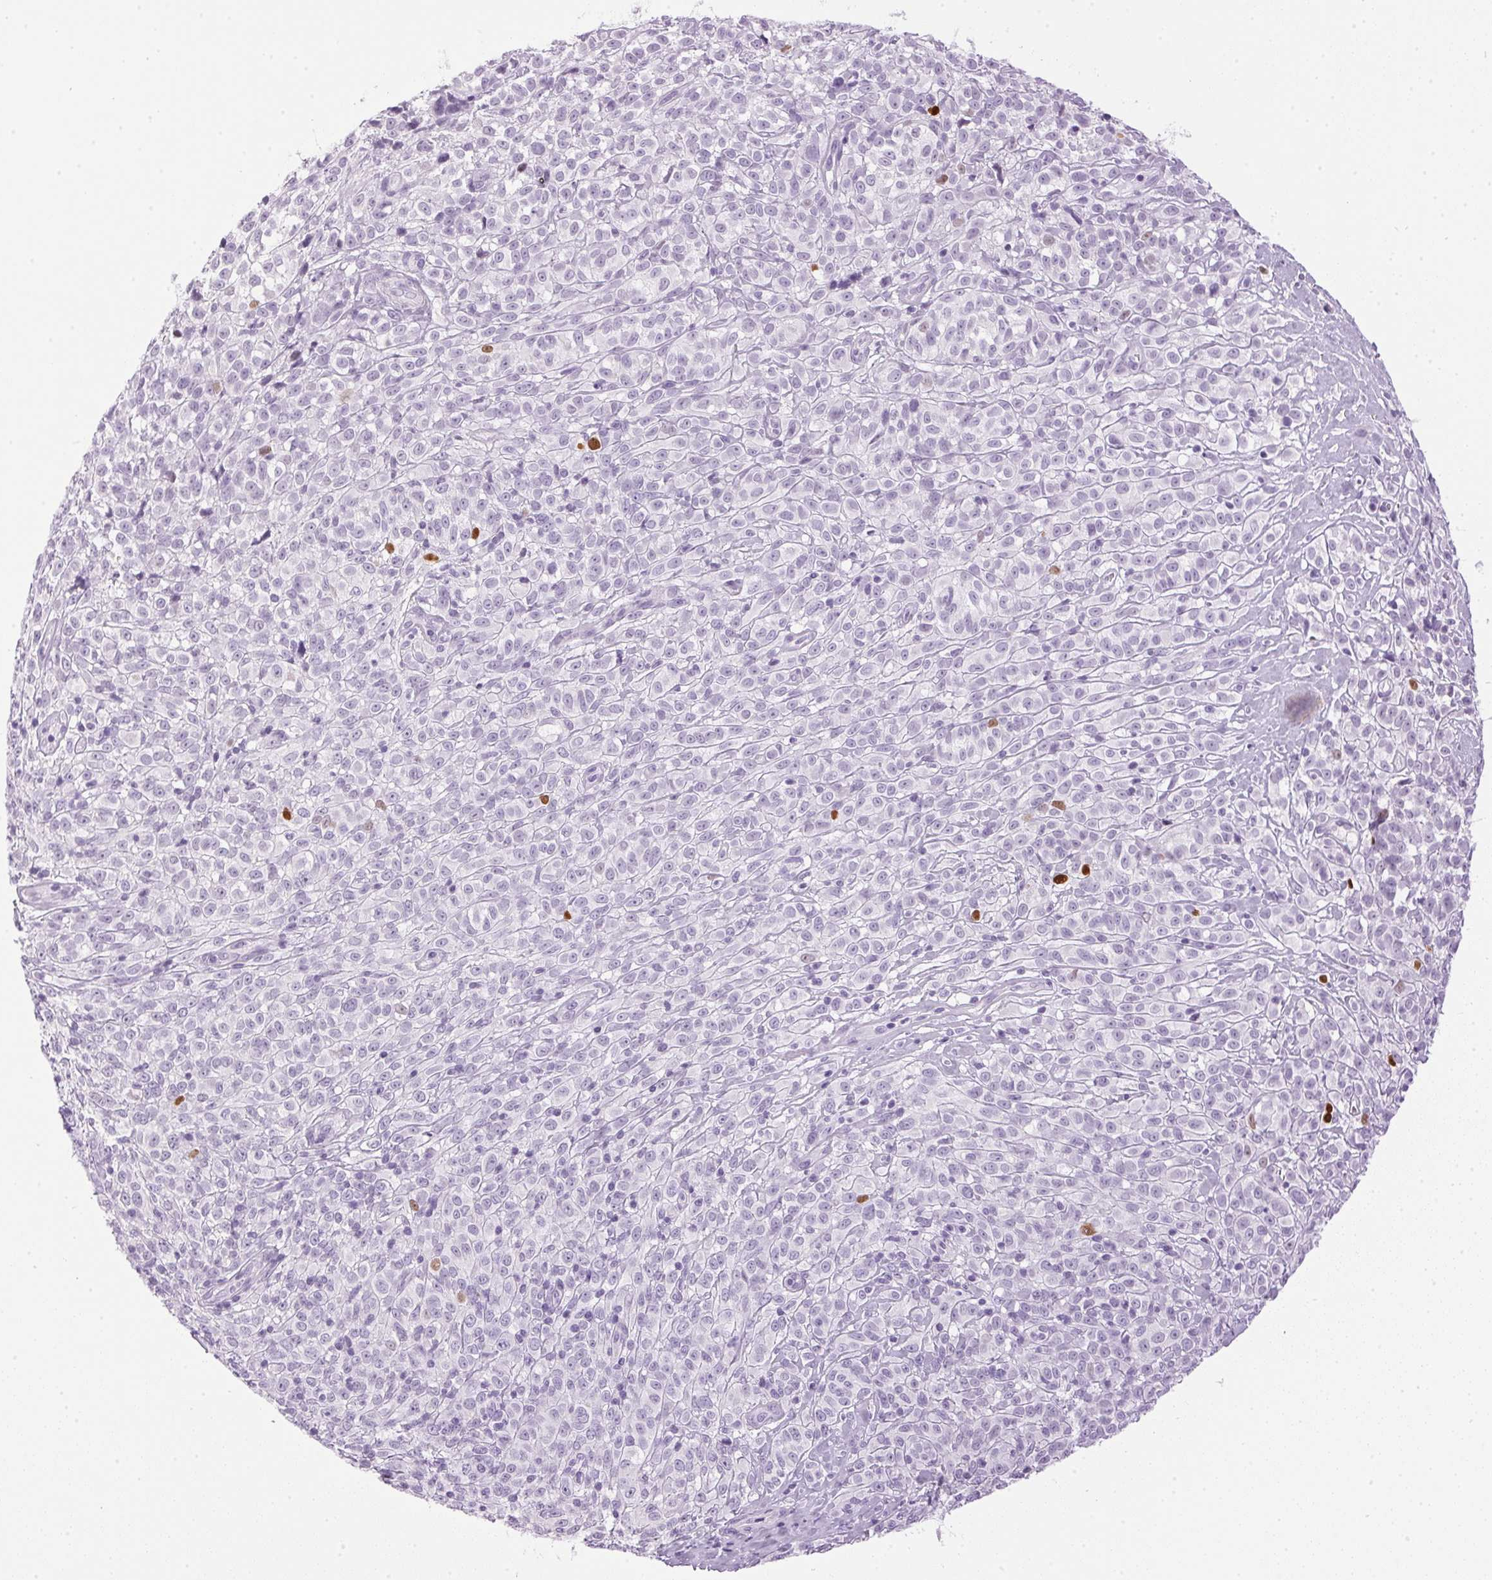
{"staining": {"intensity": "negative", "quantity": "none", "location": "none"}, "tissue": "melanoma", "cell_type": "Tumor cells", "image_type": "cancer", "snomed": [{"axis": "morphology", "description": "Malignant melanoma, NOS"}, {"axis": "topography", "description": "Skin"}], "caption": "Immunohistochemistry image of malignant melanoma stained for a protein (brown), which displays no positivity in tumor cells.", "gene": "SP7", "patient": {"sex": "male", "age": 85}}